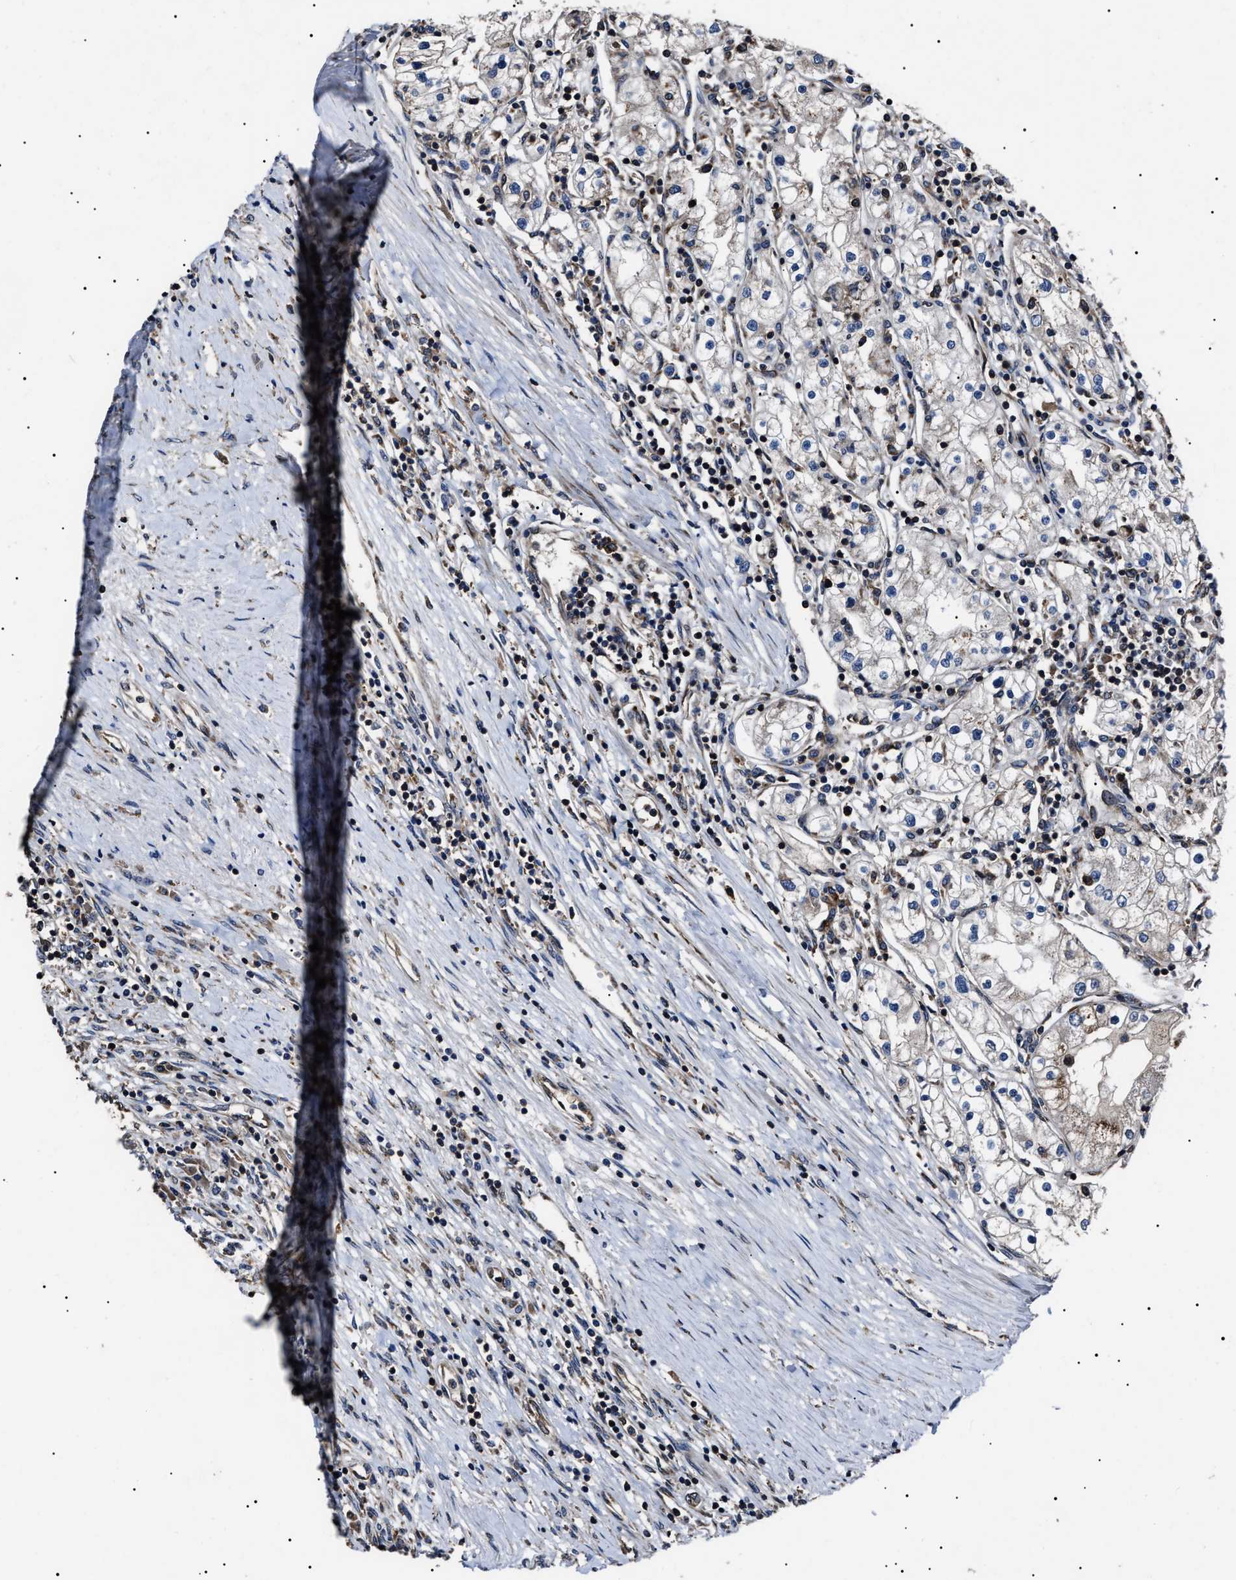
{"staining": {"intensity": "weak", "quantity": "<25%", "location": "cytoplasmic/membranous"}, "tissue": "renal cancer", "cell_type": "Tumor cells", "image_type": "cancer", "snomed": [{"axis": "morphology", "description": "Adenocarcinoma, NOS"}, {"axis": "topography", "description": "Kidney"}], "caption": "Human renal adenocarcinoma stained for a protein using immunohistochemistry (IHC) reveals no expression in tumor cells.", "gene": "CCT8", "patient": {"sex": "male", "age": 68}}